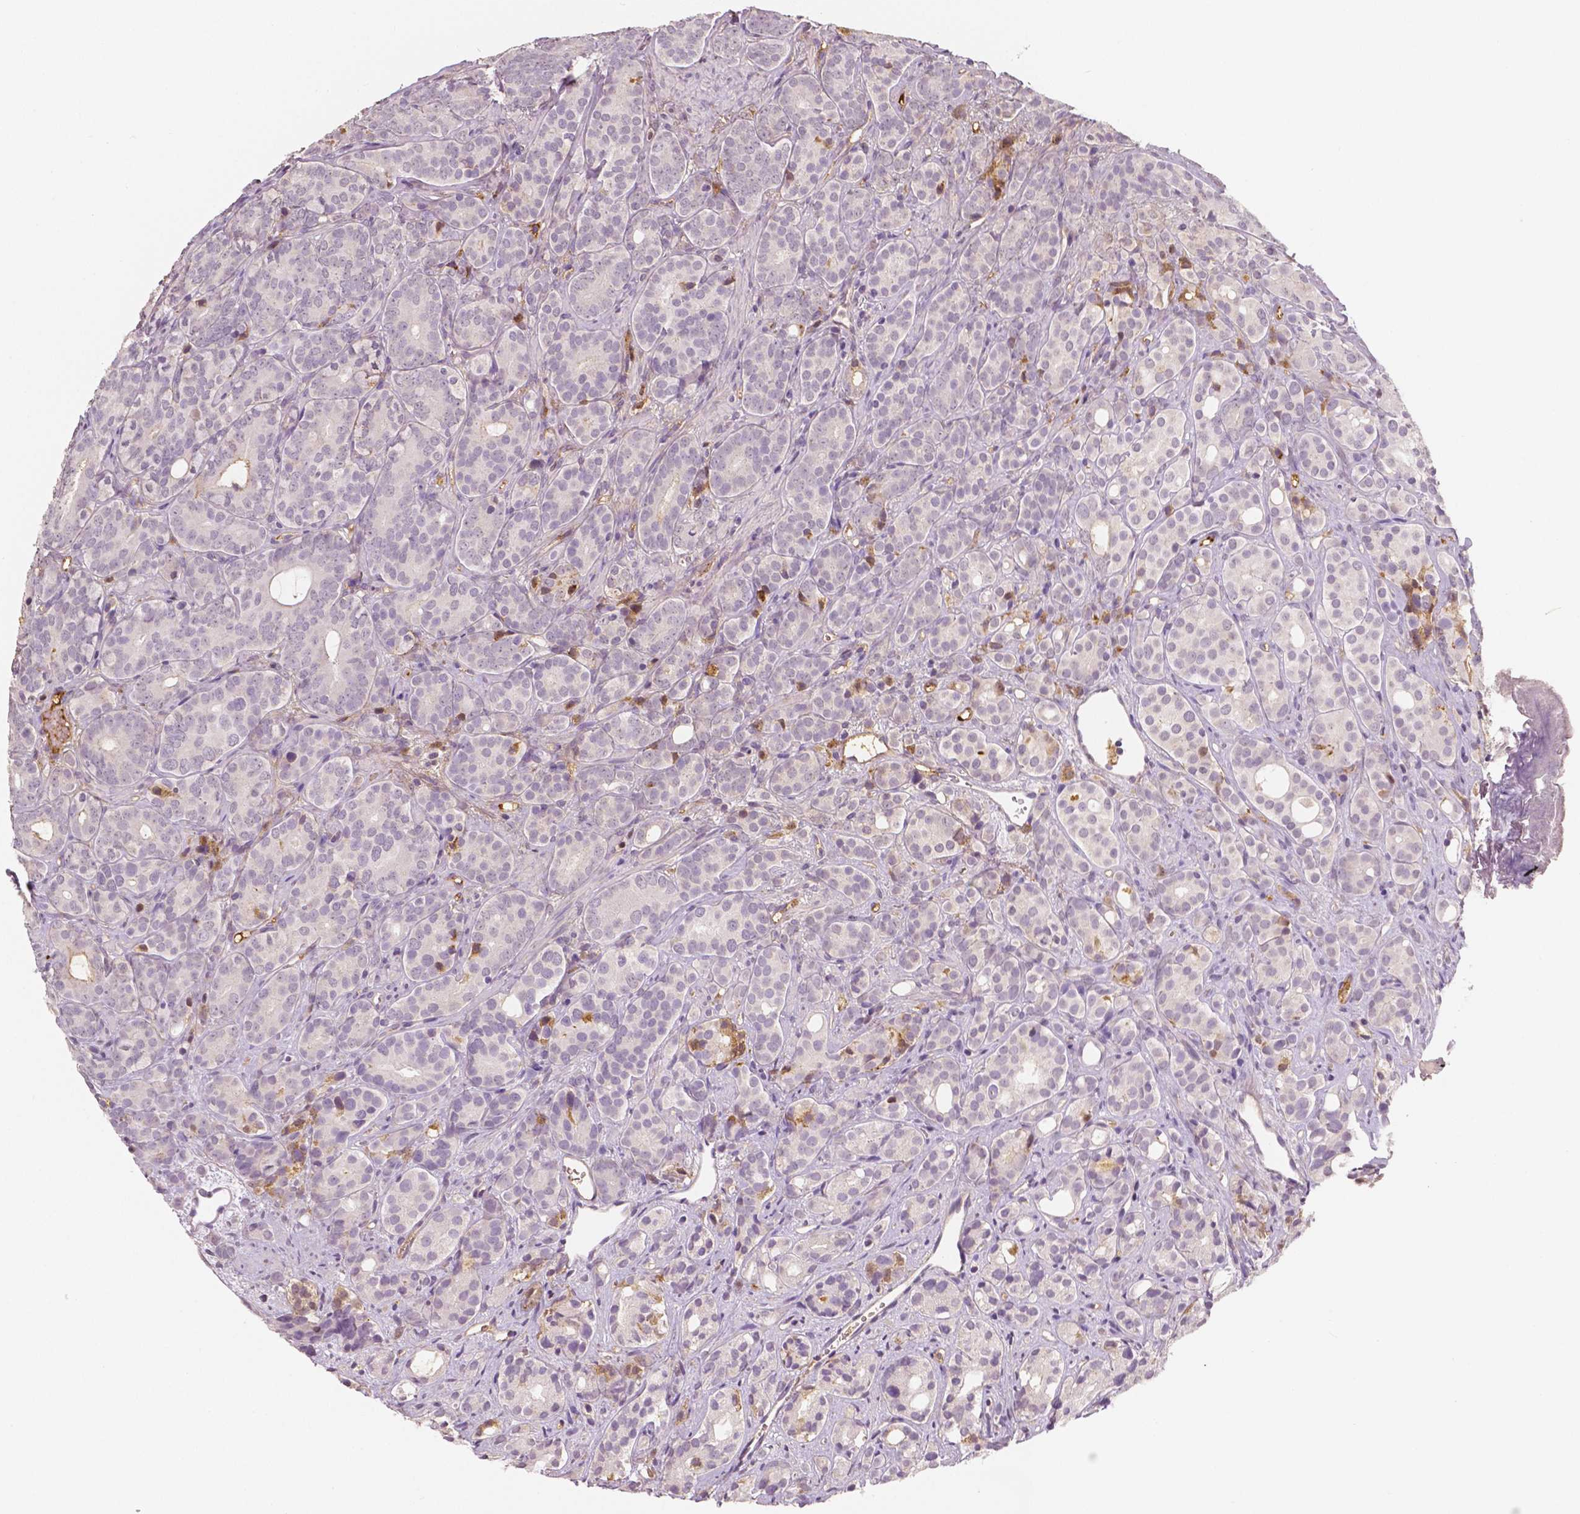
{"staining": {"intensity": "negative", "quantity": "none", "location": "none"}, "tissue": "prostate cancer", "cell_type": "Tumor cells", "image_type": "cancer", "snomed": [{"axis": "morphology", "description": "Adenocarcinoma, High grade"}, {"axis": "topography", "description": "Prostate"}], "caption": "Immunohistochemical staining of prostate cancer (high-grade adenocarcinoma) demonstrates no significant expression in tumor cells.", "gene": "APOA4", "patient": {"sex": "male", "age": 84}}